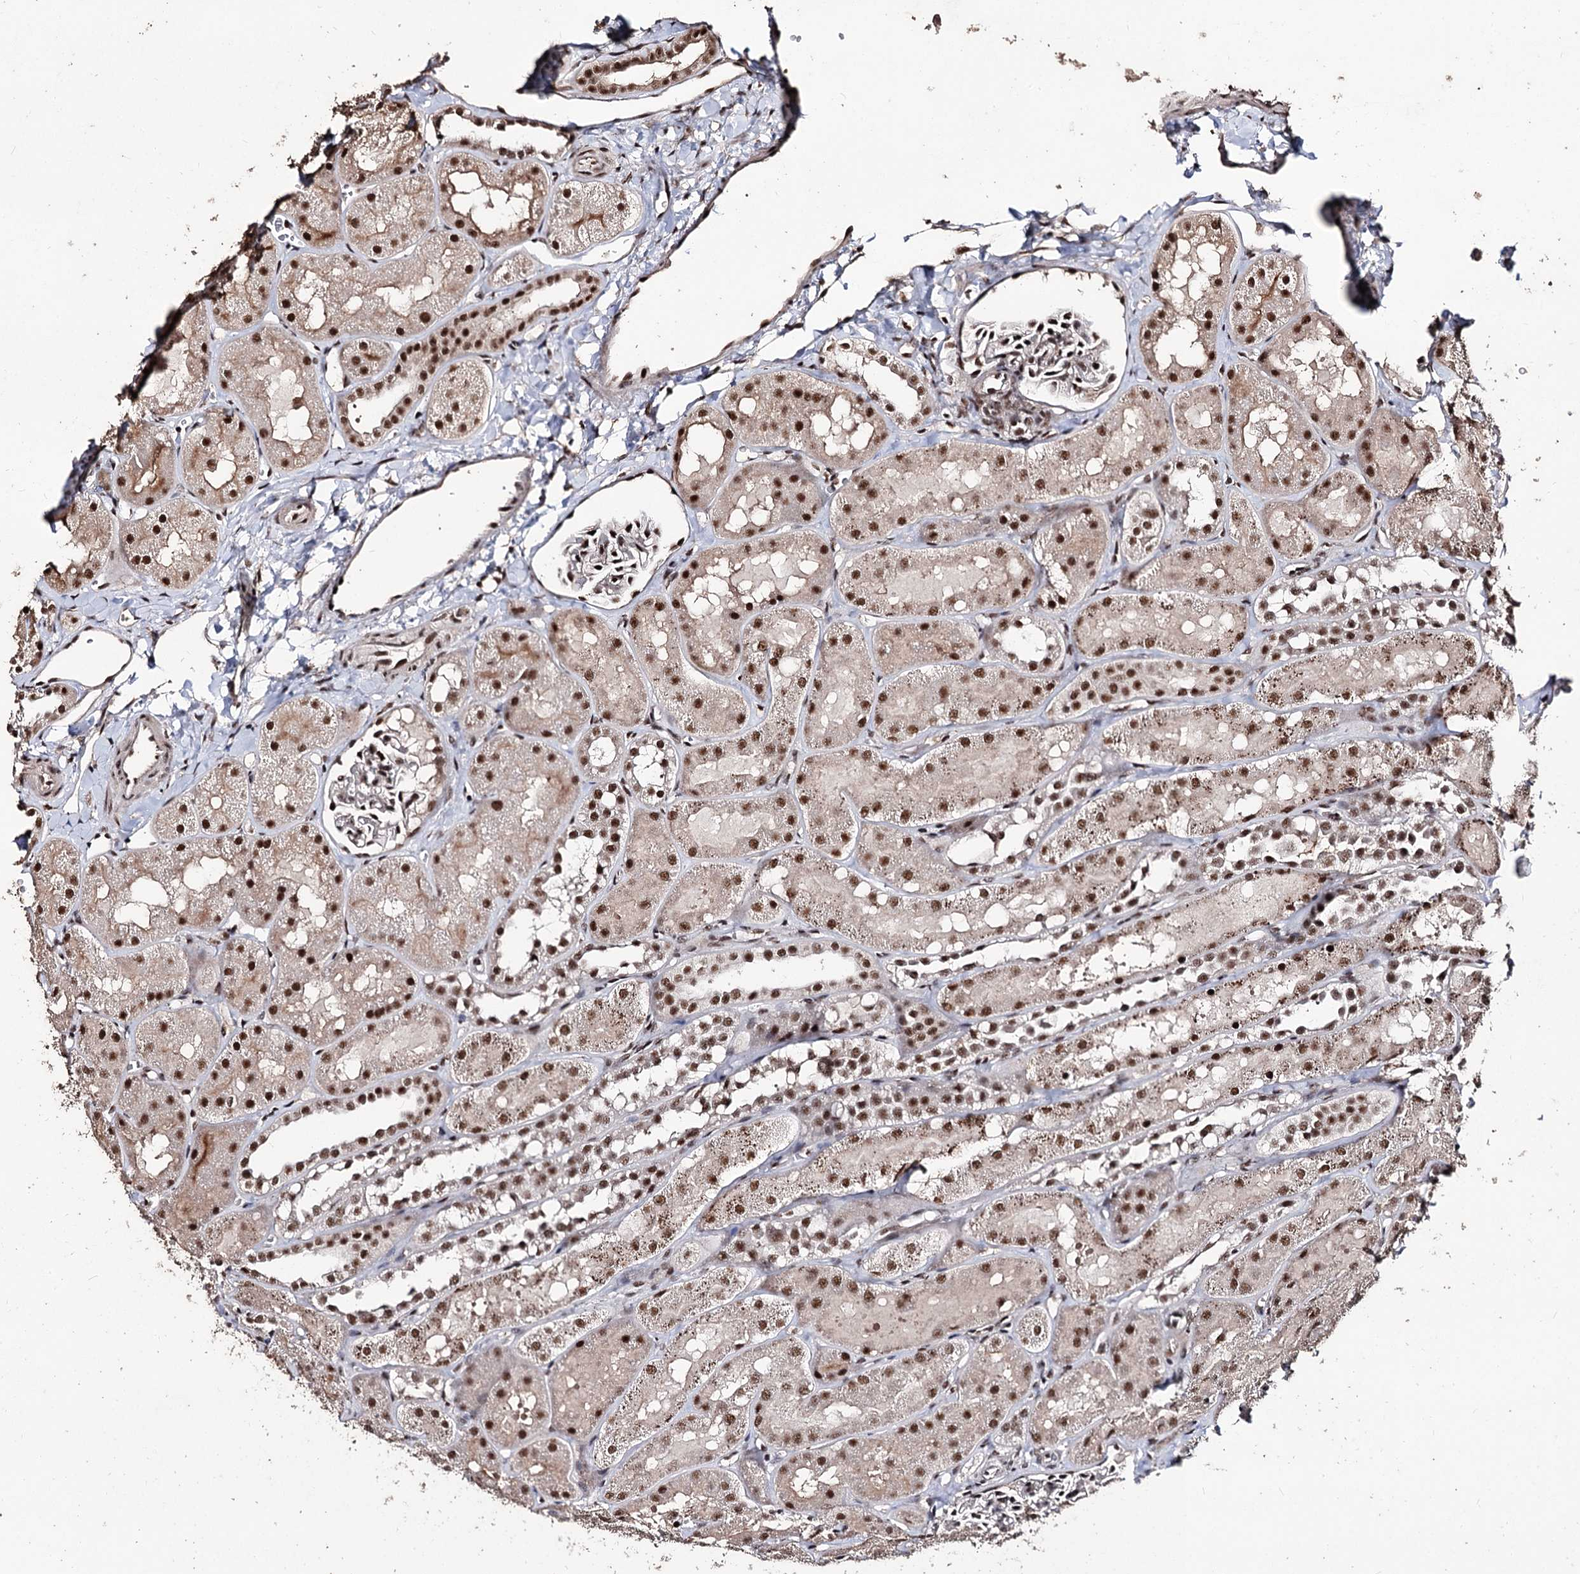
{"staining": {"intensity": "moderate", "quantity": "25%-75%", "location": "nuclear"}, "tissue": "kidney", "cell_type": "Cells in glomeruli", "image_type": "normal", "snomed": [{"axis": "morphology", "description": "Normal tissue, NOS"}, {"axis": "topography", "description": "Kidney"}, {"axis": "topography", "description": "Urinary bladder"}], "caption": "IHC of unremarkable human kidney displays medium levels of moderate nuclear positivity in approximately 25%-75% of cells in glomeruli. (DAB IHC with brightfield microscopy, high magnification).", "gene": "U2SURP", "patient": {"sex": "male", "age": 16}}